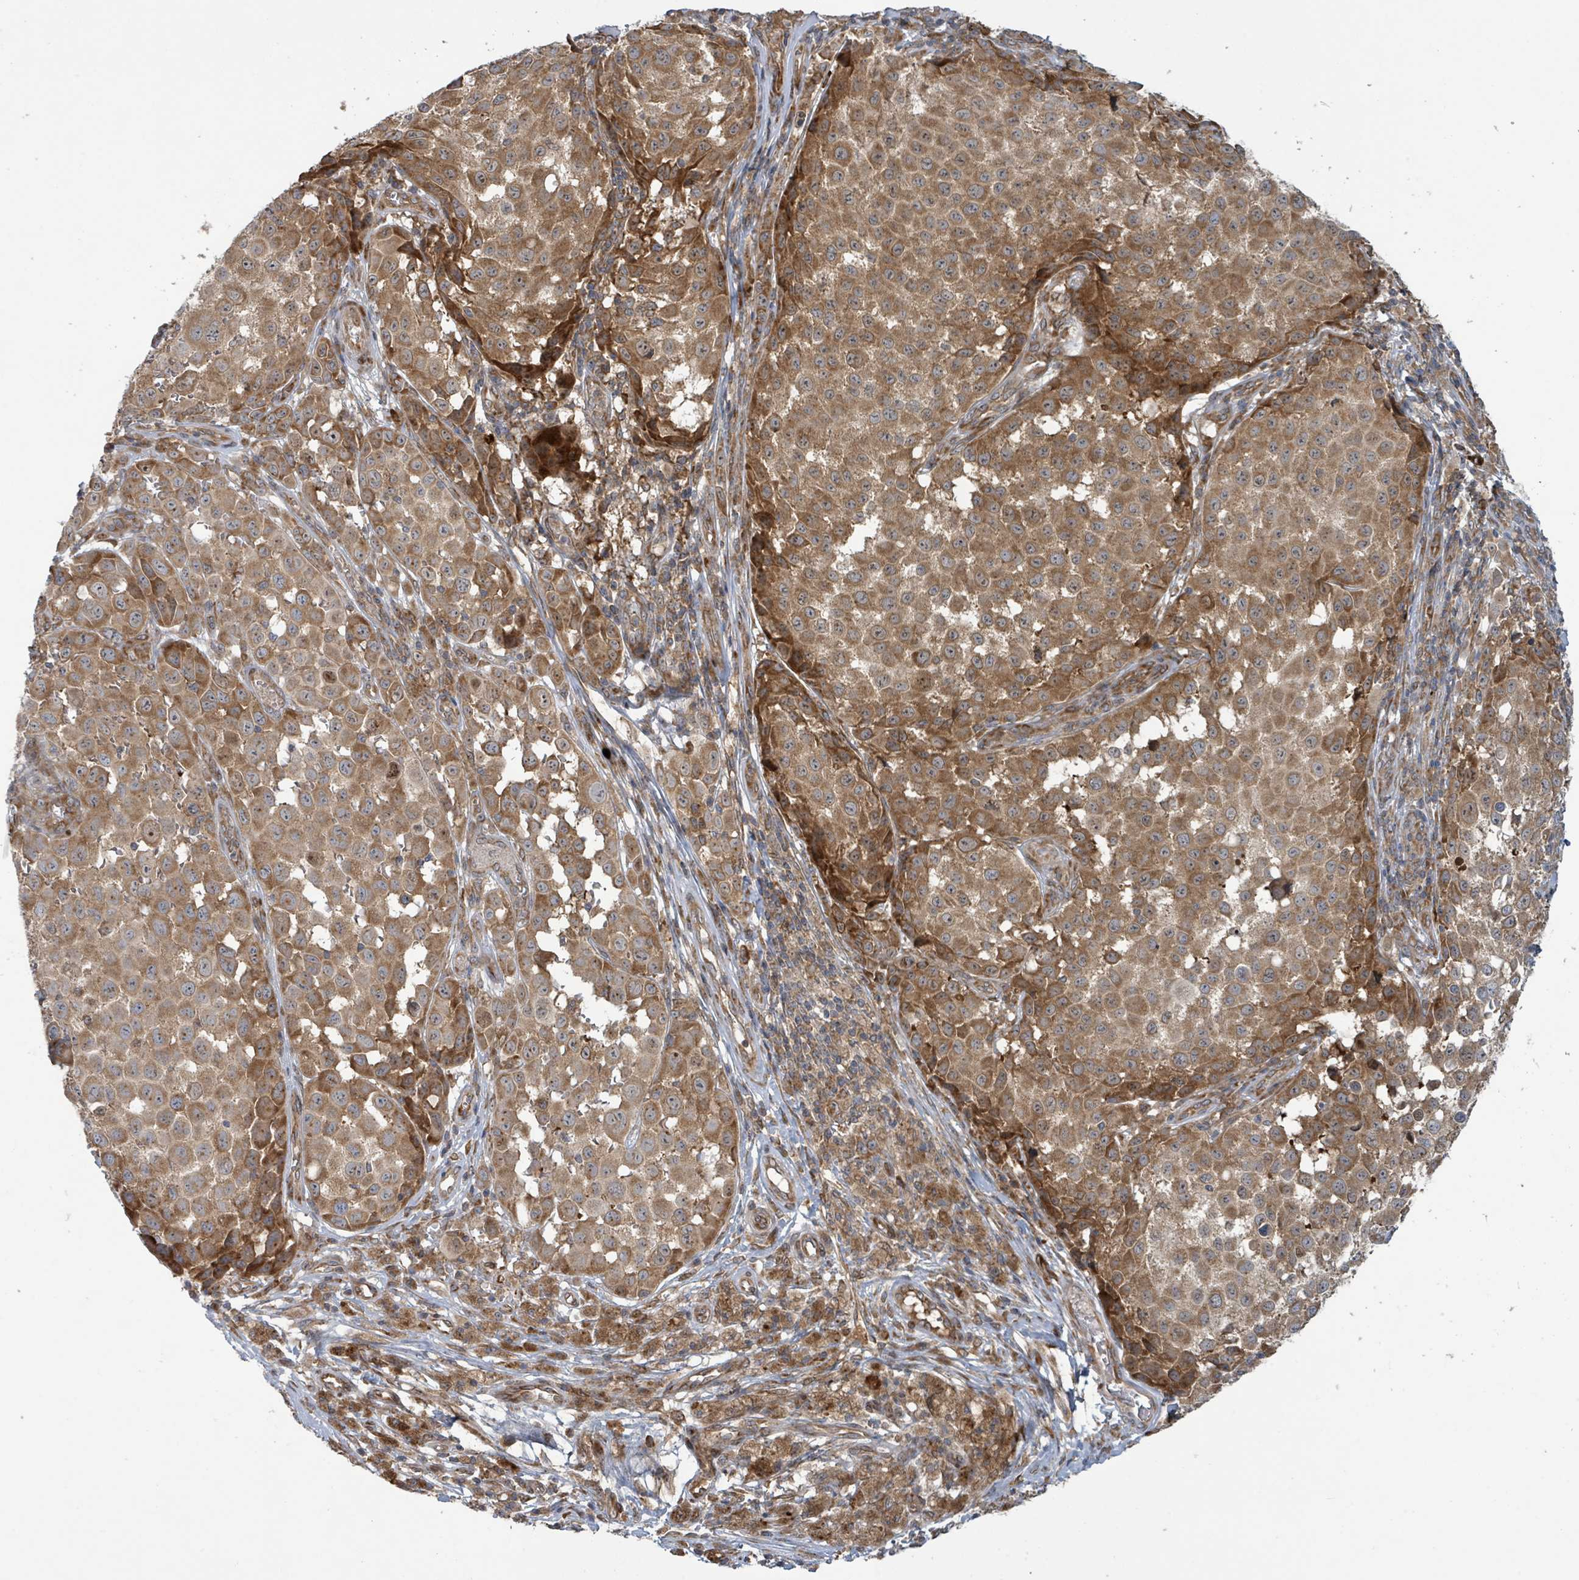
{"staining": {"intensity": "moderate", "quantity": ">75%", "location": "cytoplasmic/membranous,nuclear"}, "tissue": "melanoma", "cell_type": "Tumor cells", "image_type": "cancer", "snomed": [{"axis": "morphology", "description": "Malignant melanoma, NOS"}, {"axis": "topography", "description": "Skin"}], "caption": "Protein staining of malignant melanoma tissue exhibits moderate cytoplasmic/membranous and nuclear staining in approximately >75% of tumor cells.", "gene": "OR51E1", "patient": {"sex": "male", "age": 64}}